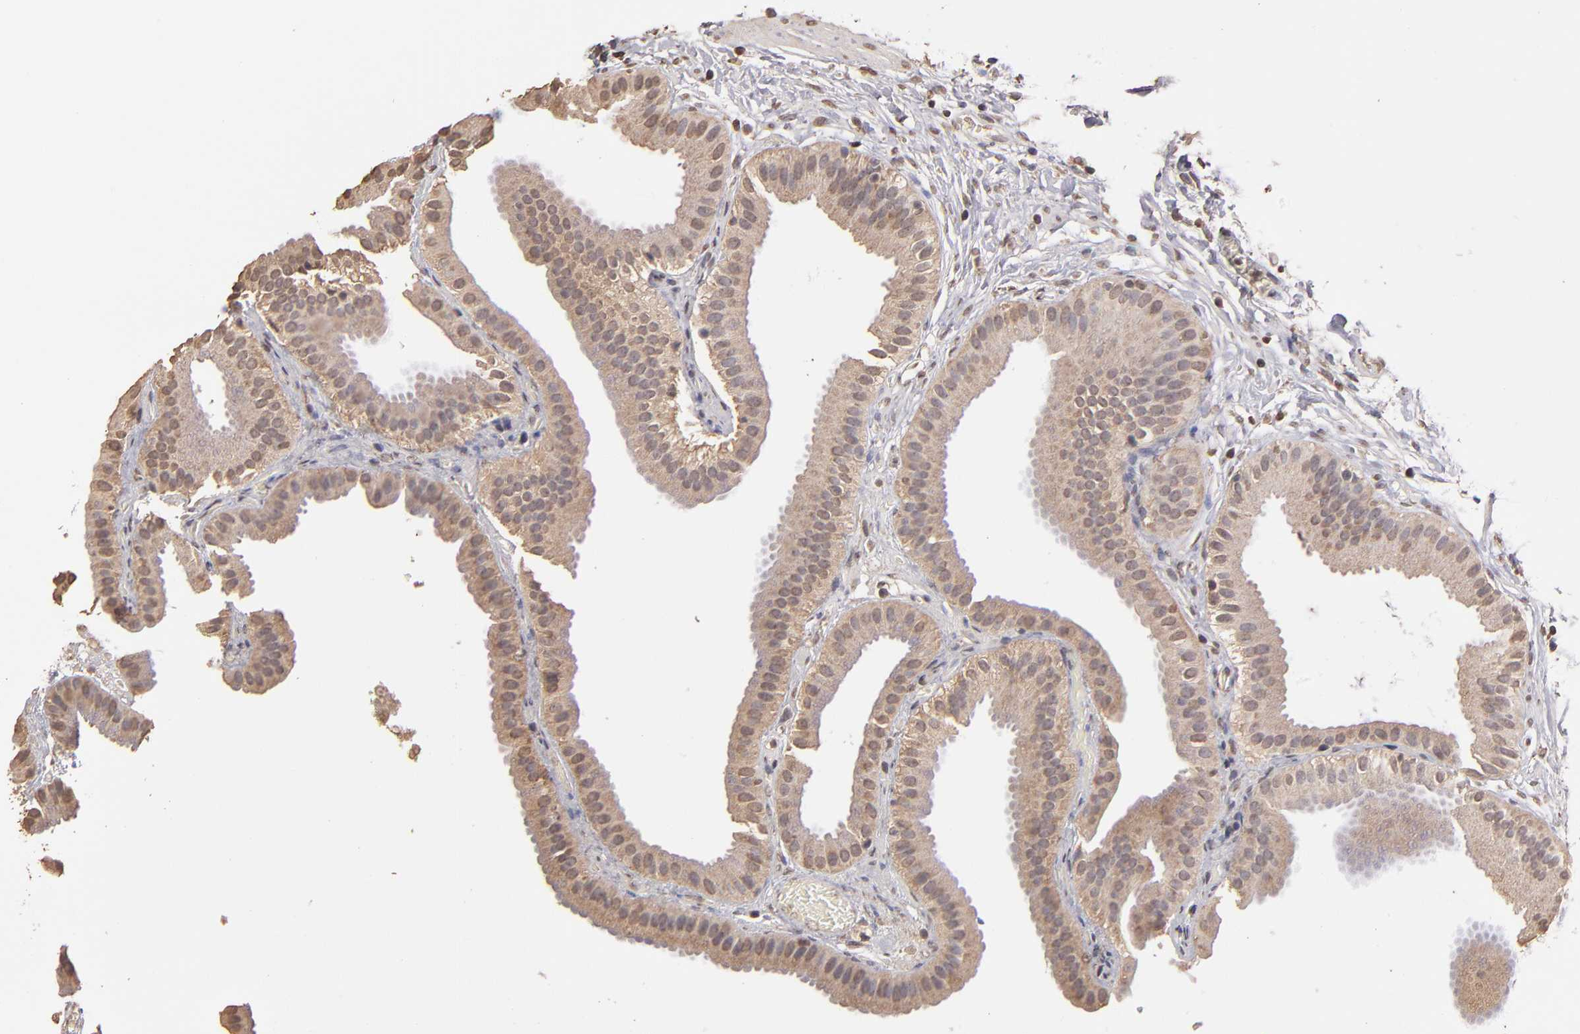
{"staining": {"intensity": "weak", "quantity": ">75%", "location": "cytoplasmic/membranous"}, "tissue": "gallbladder", "cell_type": "Glandular cells", "image_type": "normal", "snomed": [{"axis": "morphology", "description": "Normal tissue, NOS"}, {"axis": "topography", "description": "Gallbladder"}], "caption": "This photomicrograph exhibits immunohistochemistry staining of benign human gallbladder, with low weak cytoplasmic/membranous expression in approximately >75% of glandular cells.", "gene": "OPHN1", "patient": {"sex": "female", "age": 63}}